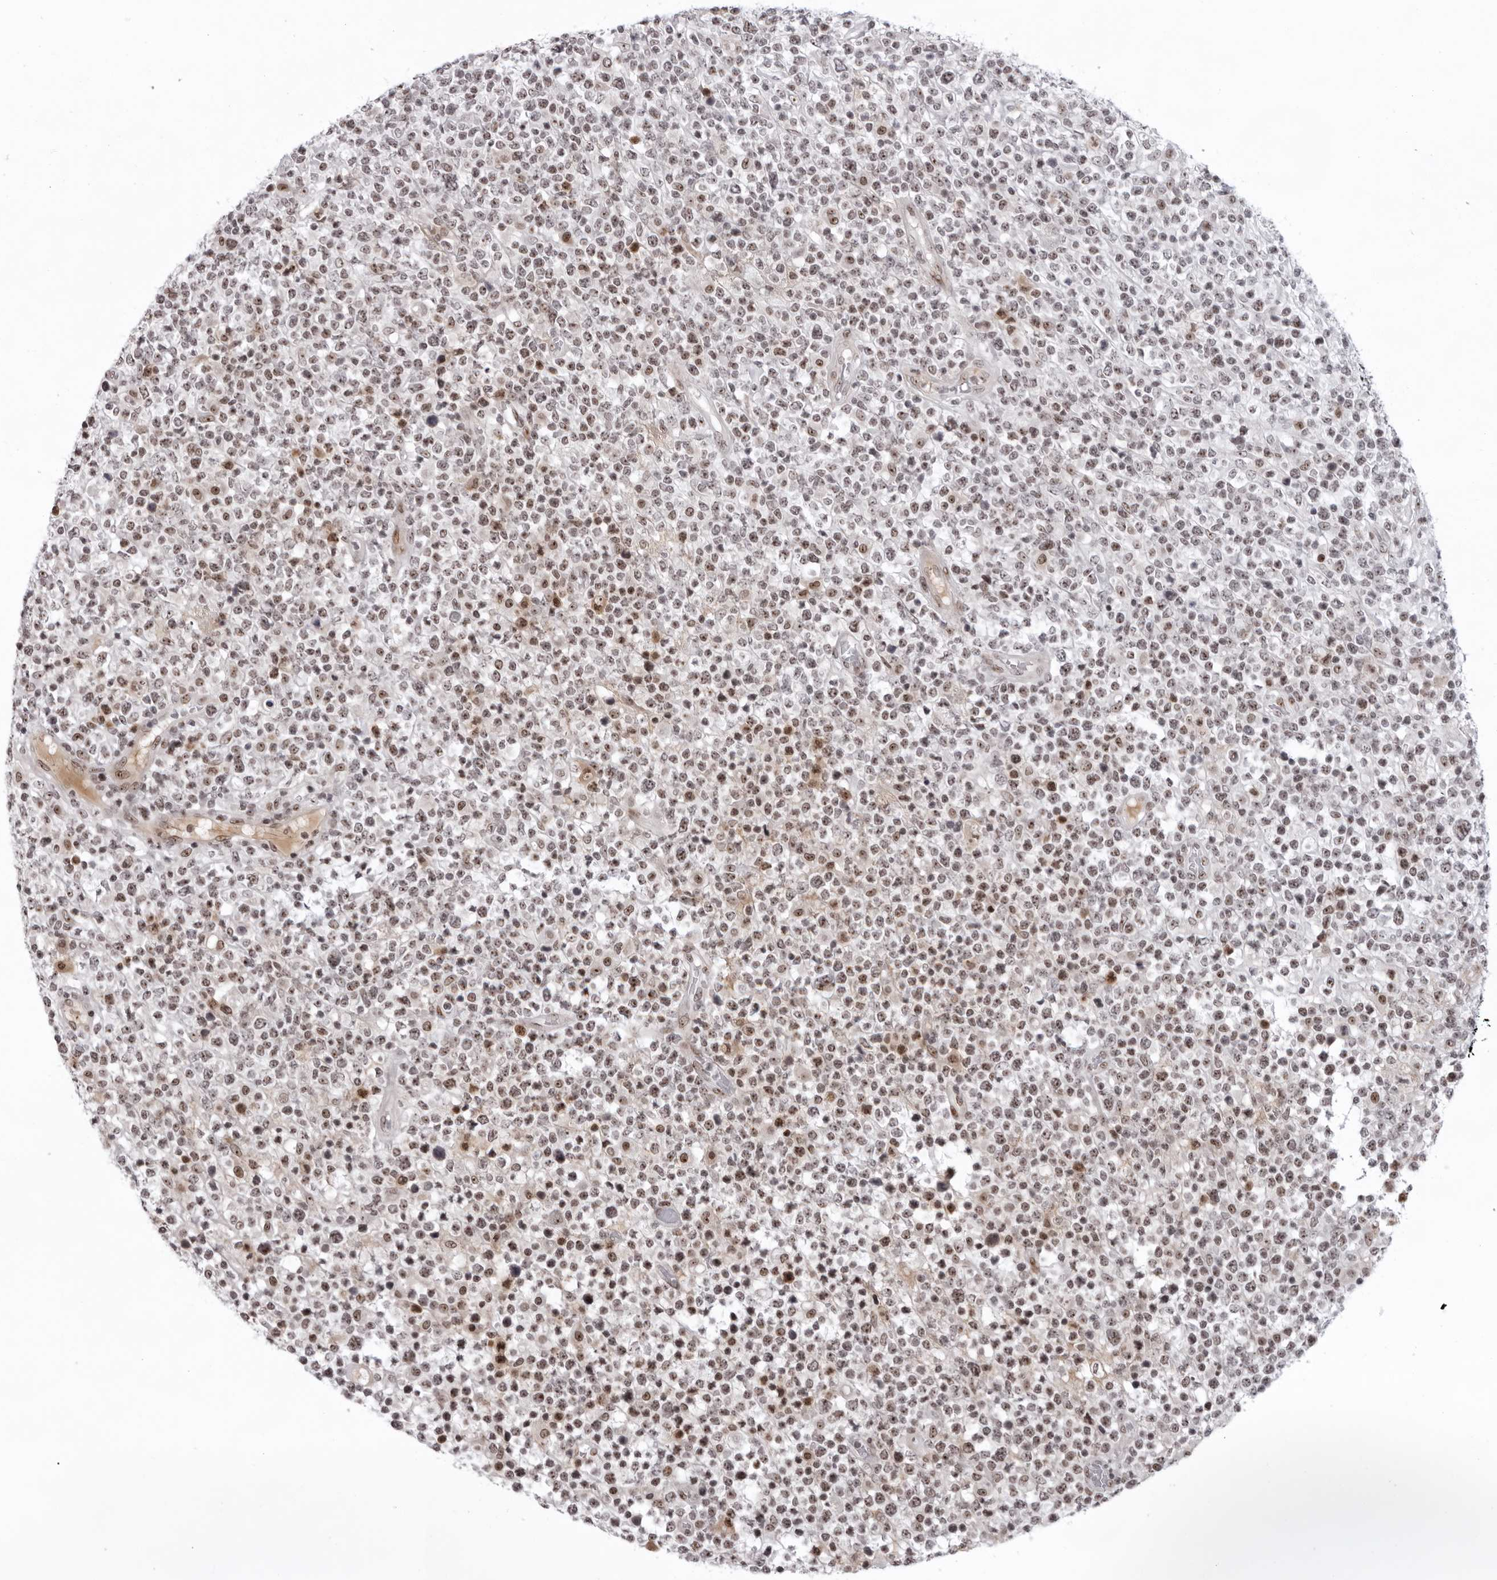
{"staining": {"intensity": "moderate", "quantity": ">75%", "location": "nuclear"}, "tissue": "lymphoma", "cell_type": "Tumor cells", "image_type": "cancer", "snomed": [{"axis": "morphology", "description": "Malignant lymphoma, non-Hodgkin's type, High grade"}, {"axis": "topography", "description": "Colon"}], "caption": "IHC image of neoplastic tissue: lymphoma stained using immunohistochemistry reveals medium levels of moderate protein expression localized specifically in the nuclear of tumor cells, appearing as a nuclear brown color.", "gene": "EXOSC10", "patient": {"sex": "female", "age": 53}}